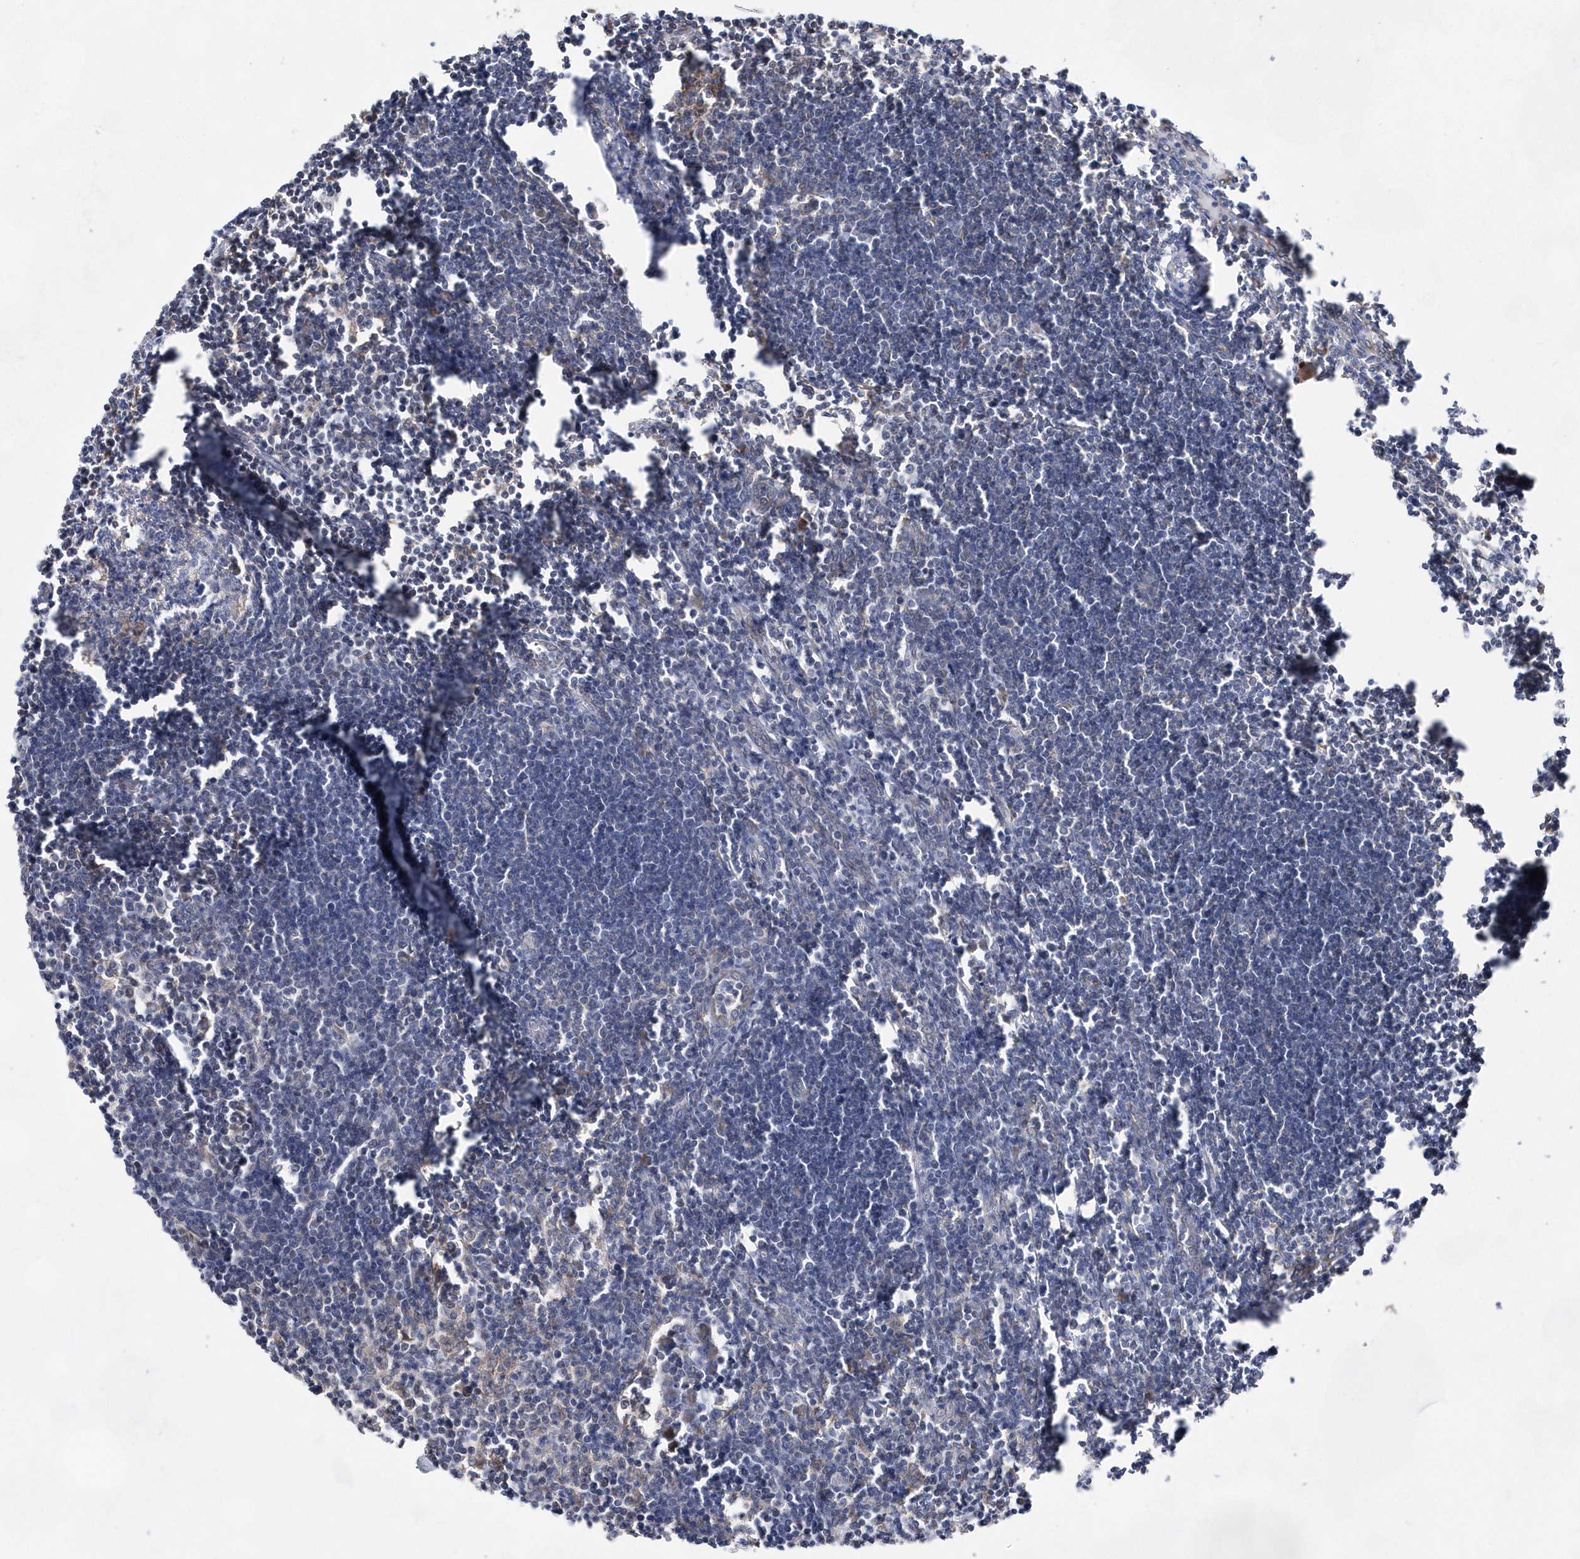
{"staining": {"intensity": "moderate", "quantity": "<25%", "location": "cytoplasmic/membranous"}, "tissue": "lymph node", "cell_type": "Non-germinal center cells", "image_type": "normal", "snomed": [{"axis": "morphology", "description": "Normal tissue, NOS"}, {"axis": "morphology", "description": "Malignant melanoma, Metastatic site"}, {"axis": "topography", "description": "Lymph node"}], "caption": "Lymph node stained with a brown dye reveals moderate cytoplasmic/membranous positive expression in approximately <25% of non-germinal center cells.", "gene": "BDH2", "patient": {"sex": "male", "age": 41}}